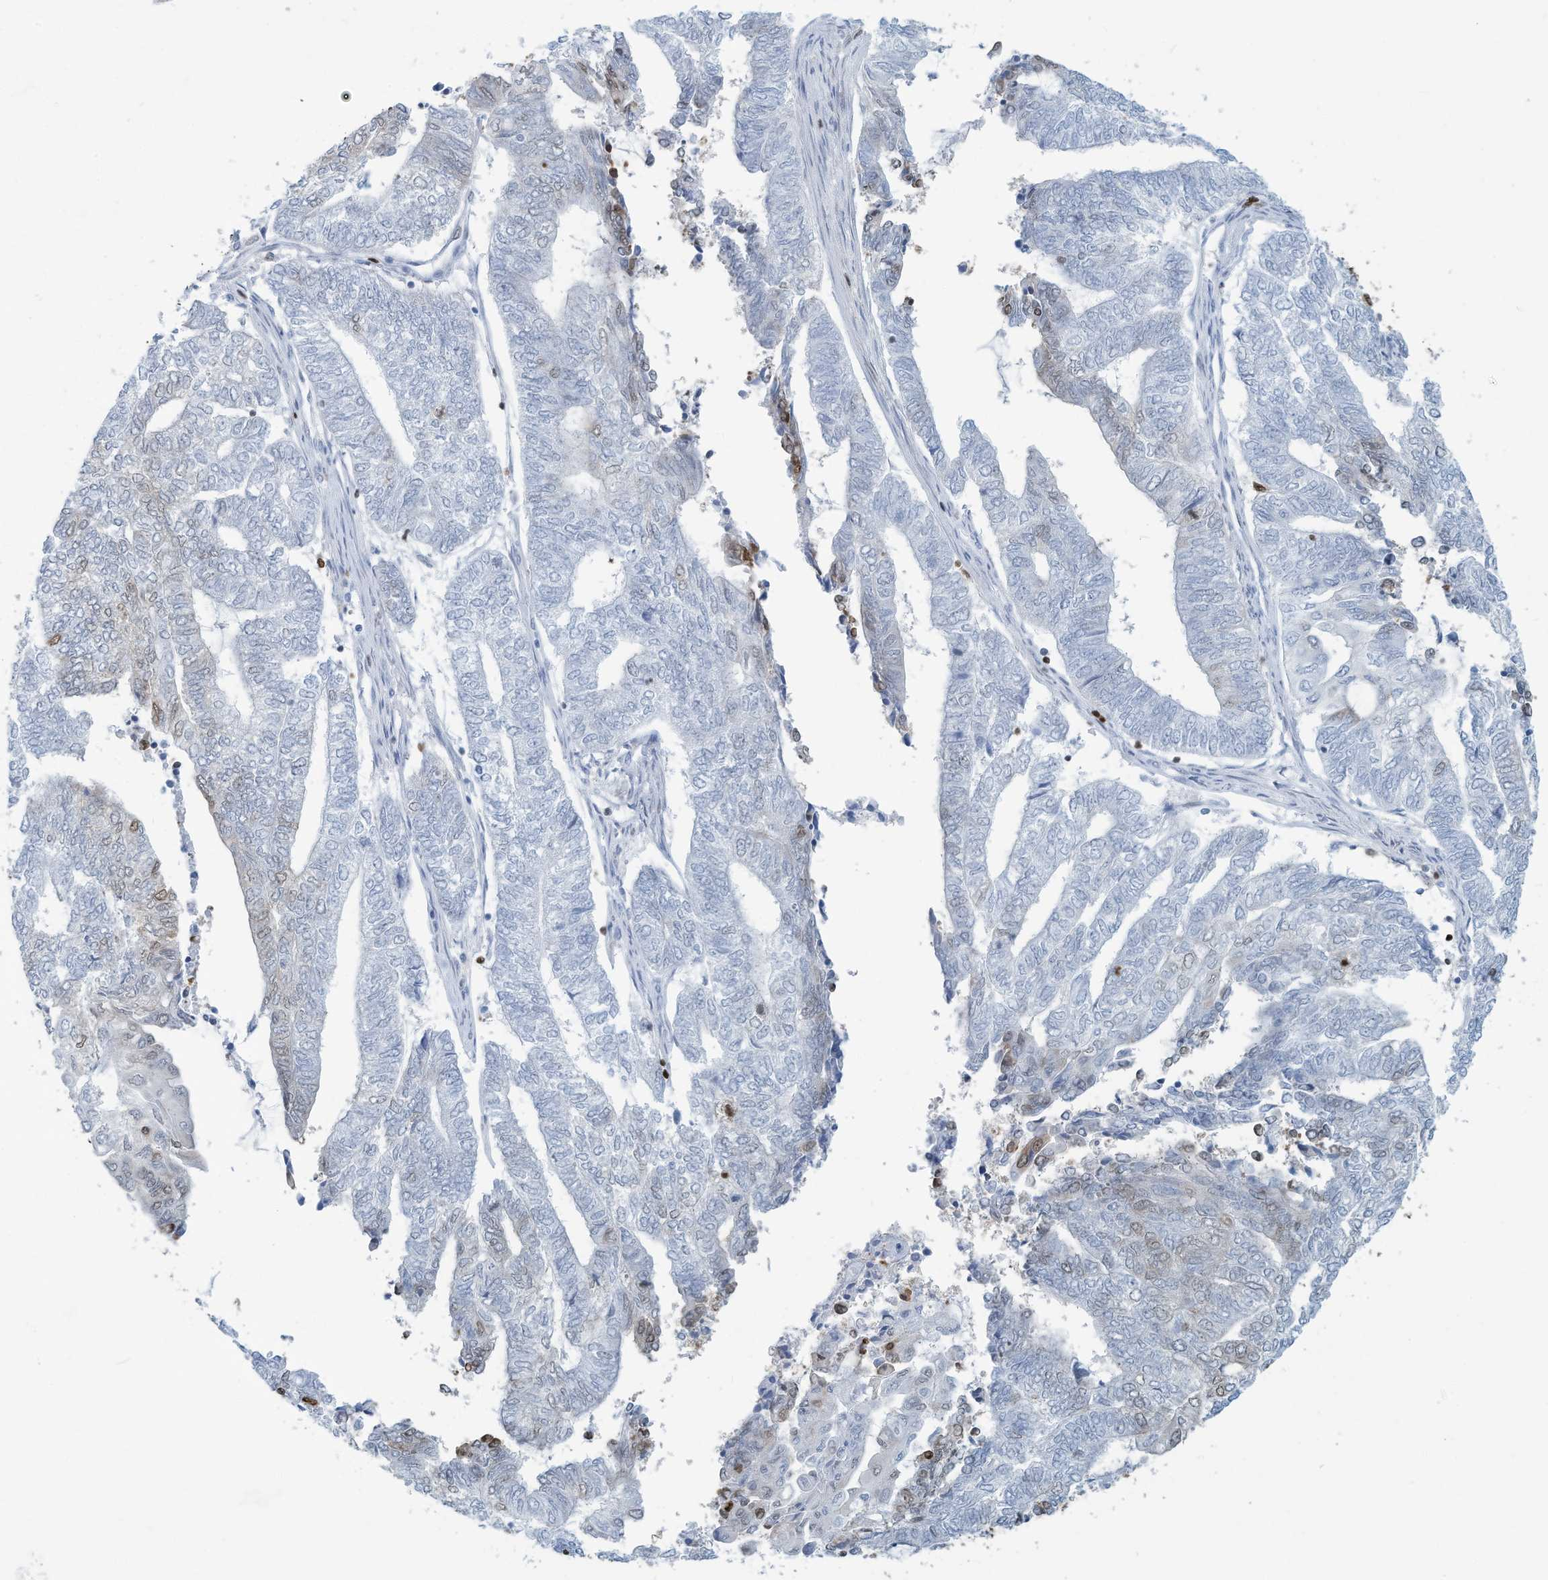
{"staining": {"intensity": "negative", "quantity": "none", "location": "none"}, "tissue": "endometrial cancer", "cell_type": "Tumor cells", "image_type": "cancer", "snomed": [{"axis": "morphology", "description": "Adenocarcinoma, NOS"}, {"axis": "topography", "description": "Uterus"}, {"axis": "topography", "description": "Endometrium"}], "caption": "The photomicrograph shows no staining of tumor cells in adenocarcinoma (endometrial).", "gene": "SARNP", "patient": {"sex": "female", "age": 70}}